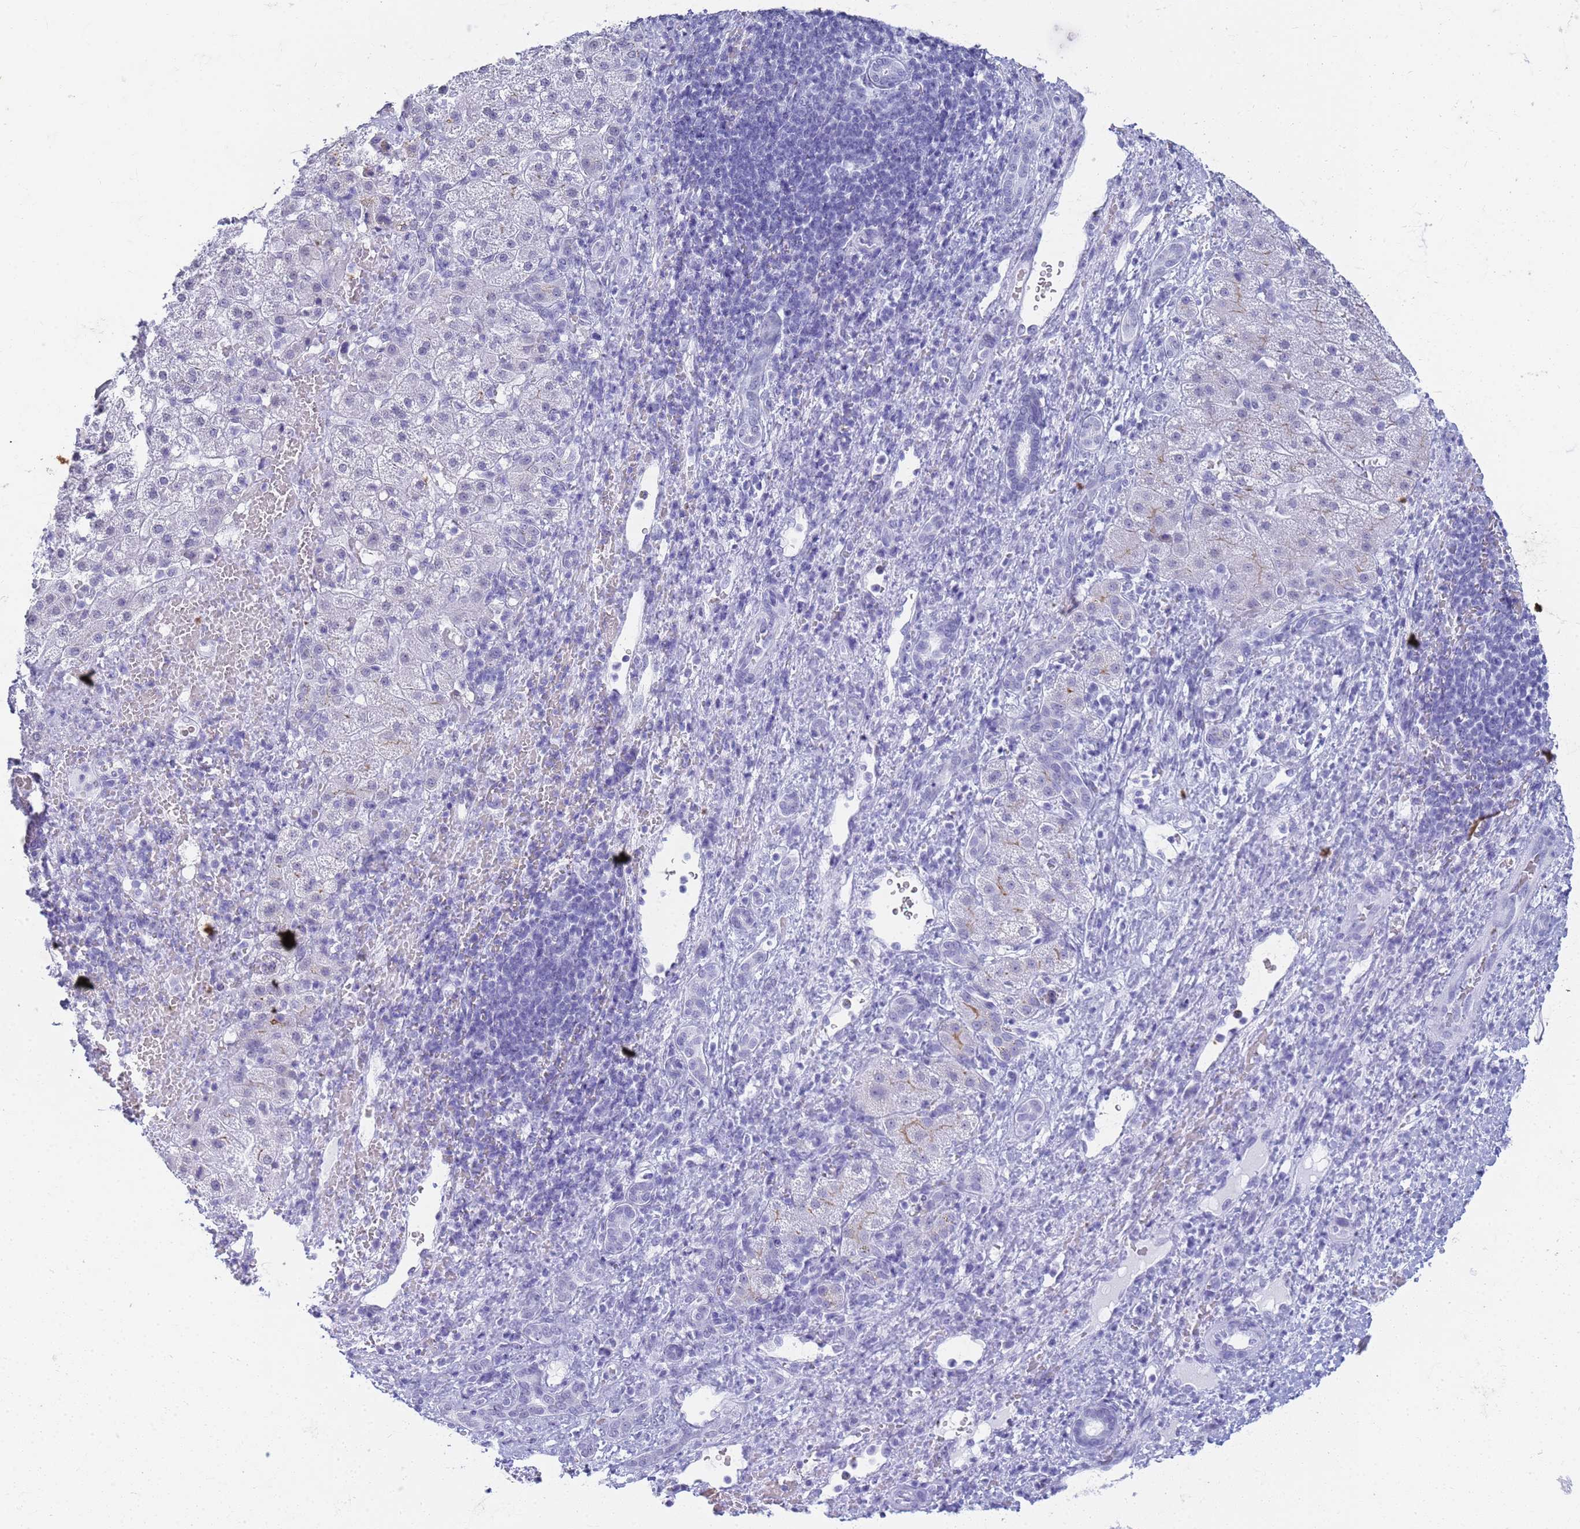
{"staining": {"intensity": "negative", "quantity": "none", "location": "none"}, "tissue": "liver cancer", "cell_type": "Tumor cells", "image_type": "cancer", "snomed": [{"axis": "morphology", "description": "Normal tissue, NOS"}, {"axis": "morphology", "description": "Carcinoma, Hepatocellular, NOS"}, {"axis": "topography", "description": "Liver"}], "caption": "Immunohistochemistry (IHC) micrograph of human liver hepatocellular carcinoma stained for a protein (brown), which demonstrates no staining in tumor cells. (DAB (3,3'-diaminobenzidine) immunohistochemistry, high magnification).", "gene": "SLC7A9", "patient": {"sex": "male", "age": 57}}